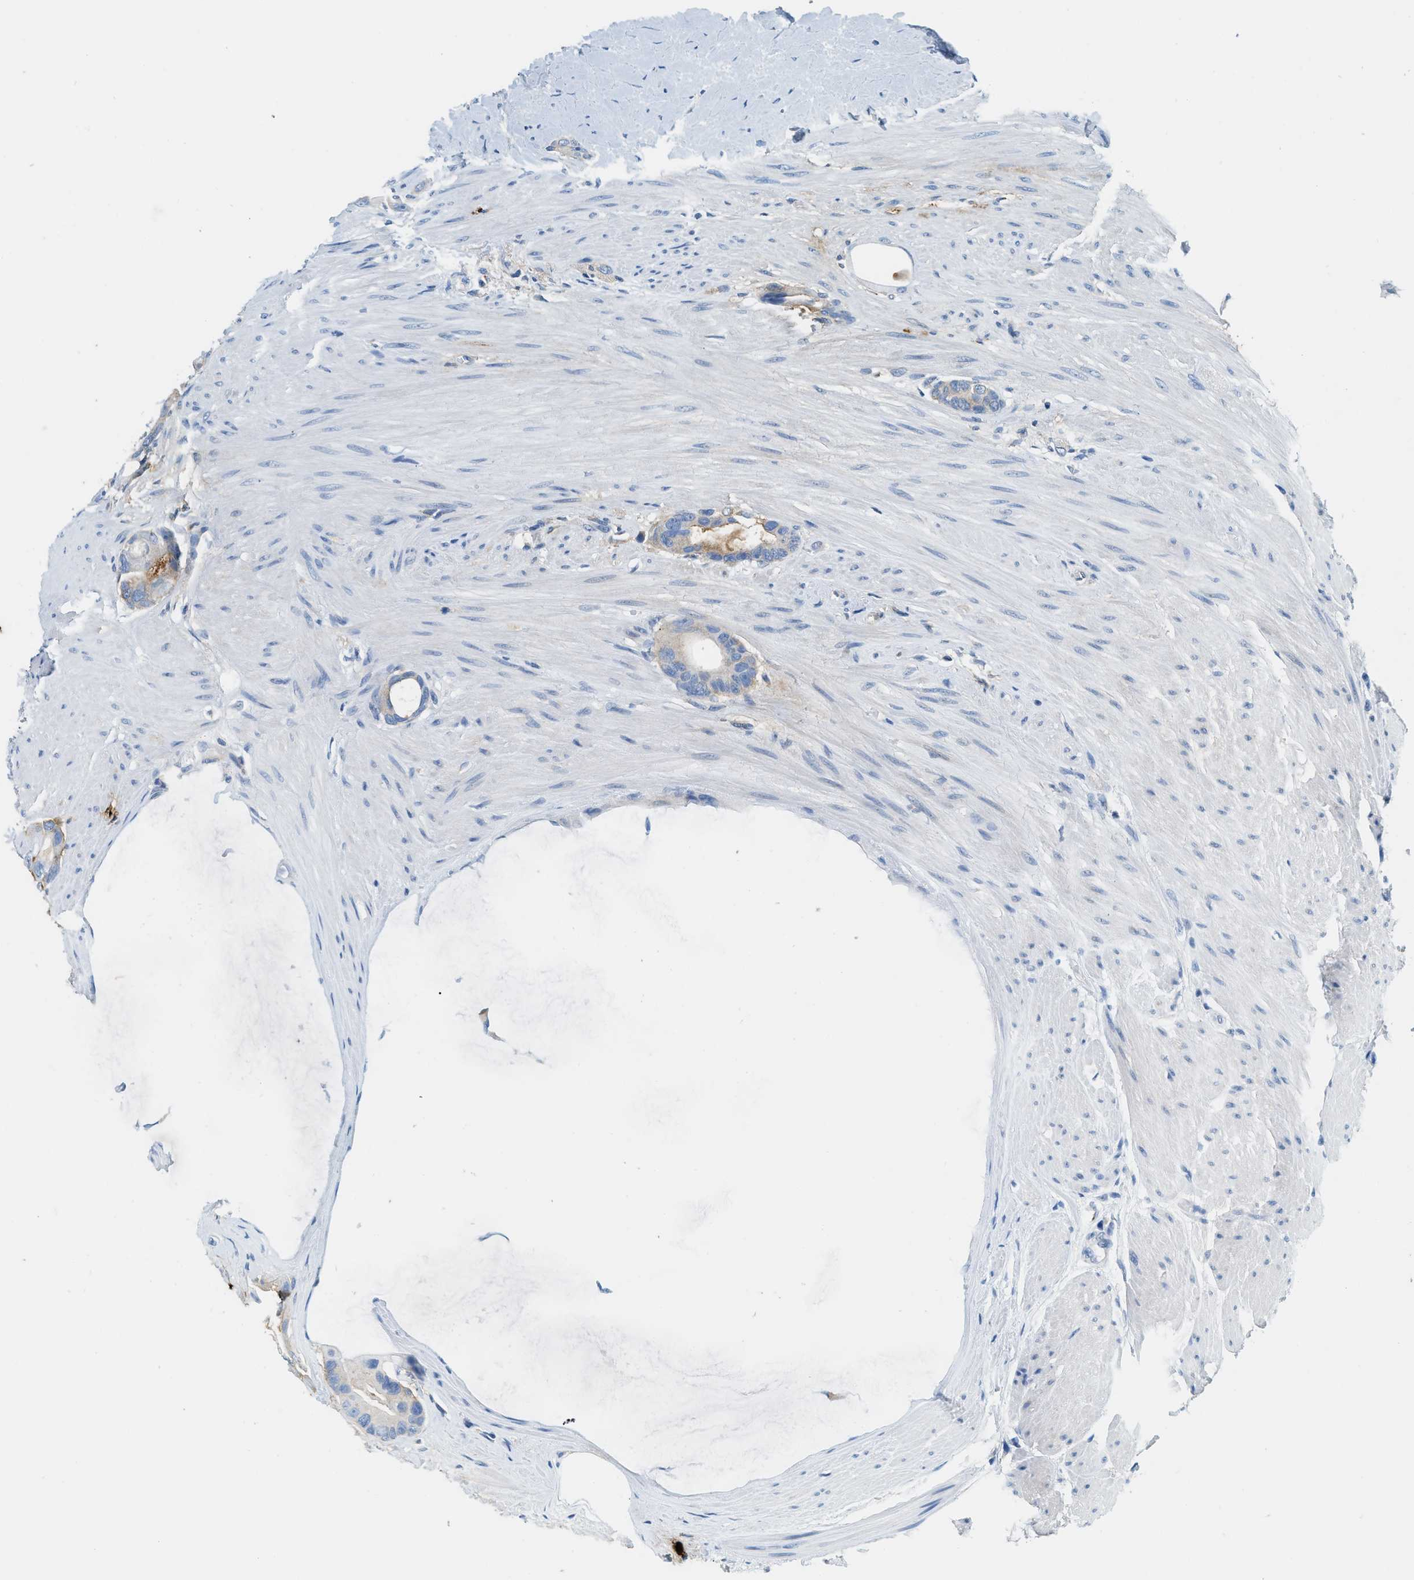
{"staining": {"intensity": "negative", "quantity": "none", "location": "none"}, "tissue": "colorectal cancer", "cell_type": "Tumor cells", "image_type": "cancer", "snomed": [{"axis": "morphology", "description": "Adenocarcinoma, NOS"}, {"axis": "topography", "description": "Rectum"}], "caption": "DAB (3,3'-diaminobenzidine) immunohistochemical staining of human colorectal cancer reveals no significant staining in tumor cells.", "gene": "TPSAB1", "patient": {"sex": "male", "age": 51}}